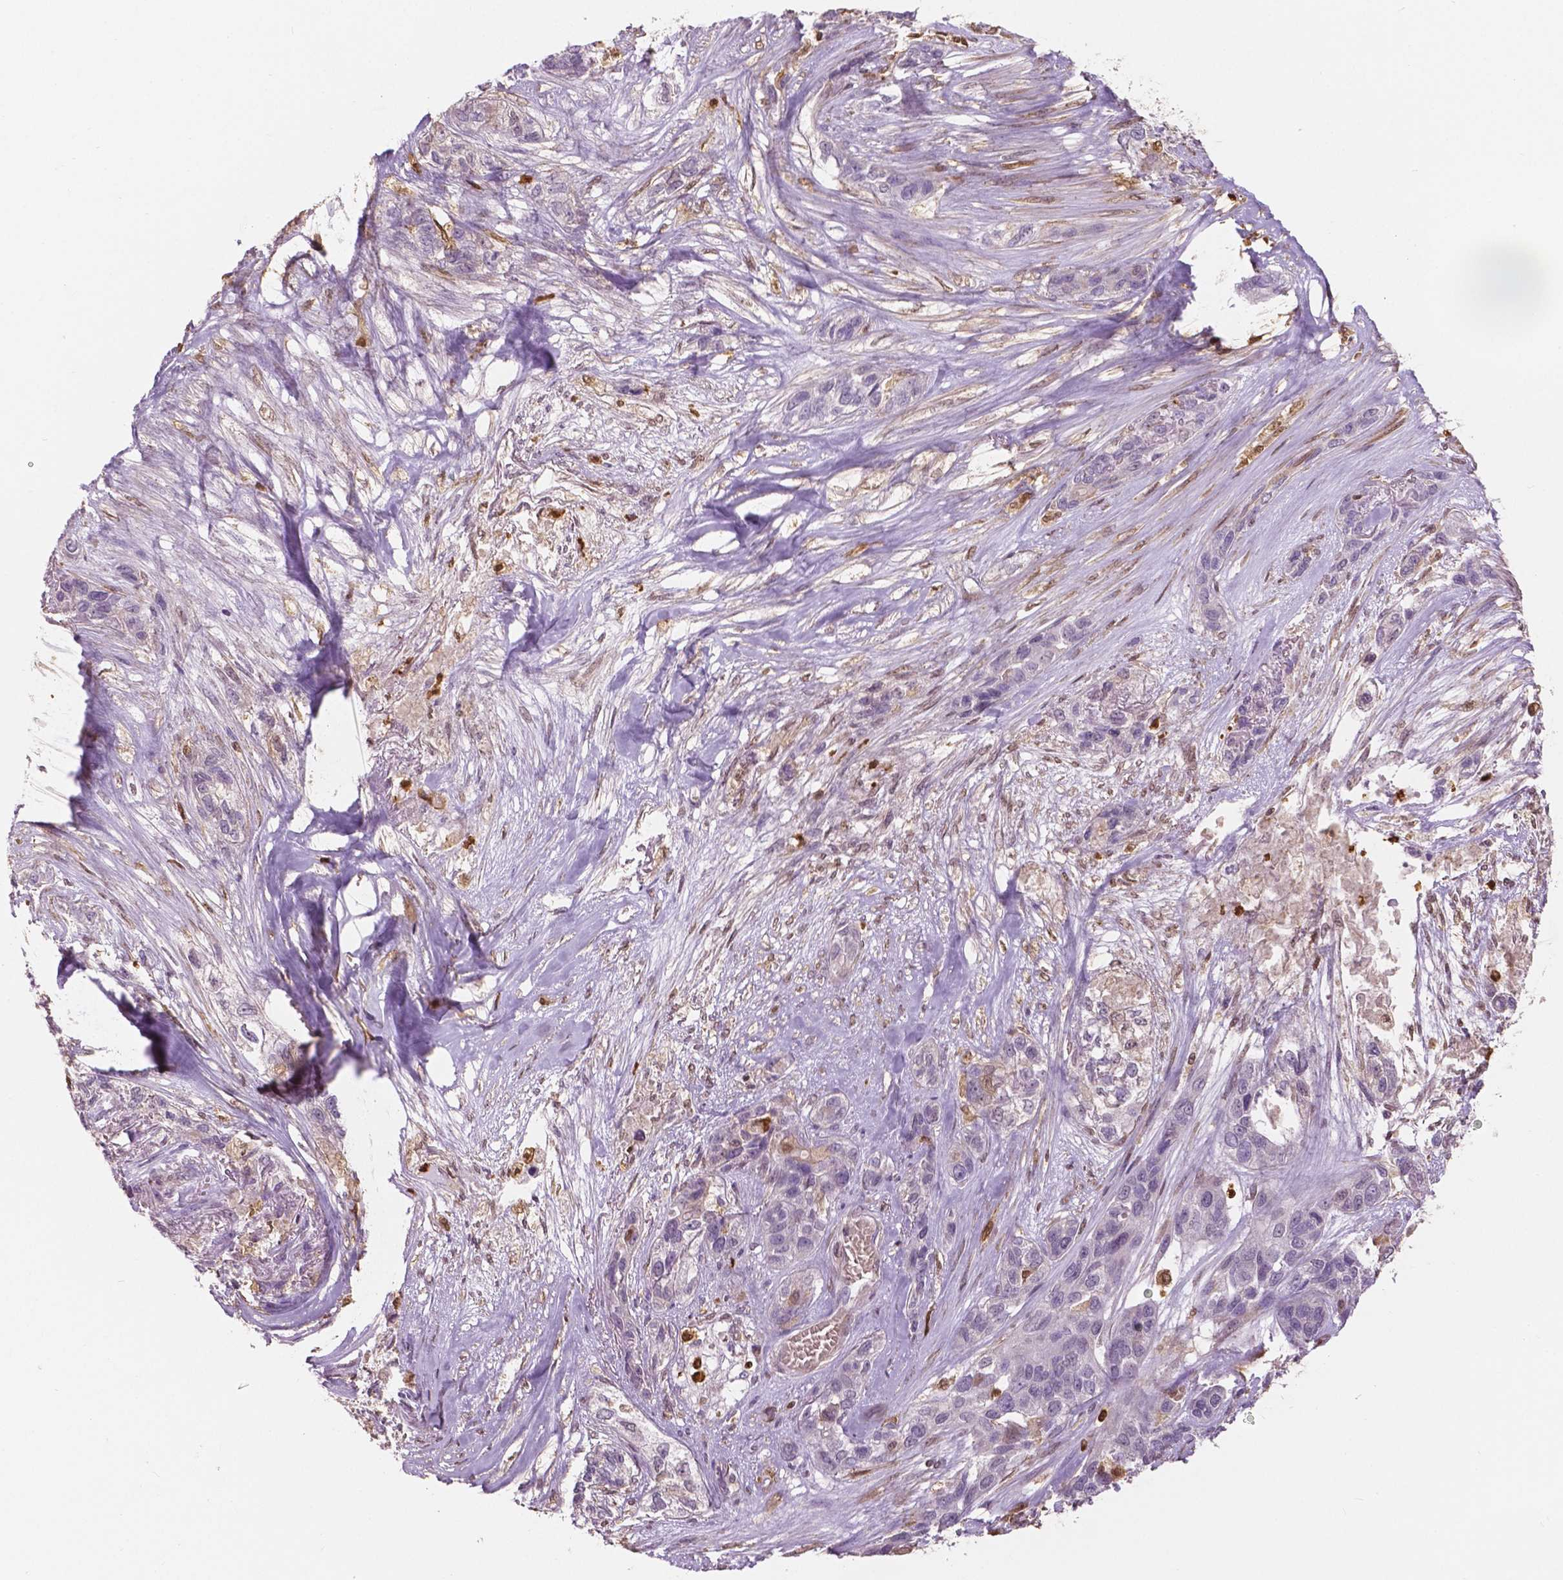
{"staining": {"intensity": "negative", "quantity": "none", "location": "none"}, "tissue": "lung cancer", "cell_type": "Tumor cells", "image_type": "cancer", "snomed": [{"axis": "morphology", "description": "Squamous cell carcinoma, NOS"}, {"axis": "topography", "description": "Lung"}], "caption": "The image exhibits no staining of tumor cells in lung cancer.", "gene": "S100A4", "patient": {"sex": "female", "age": 70}}